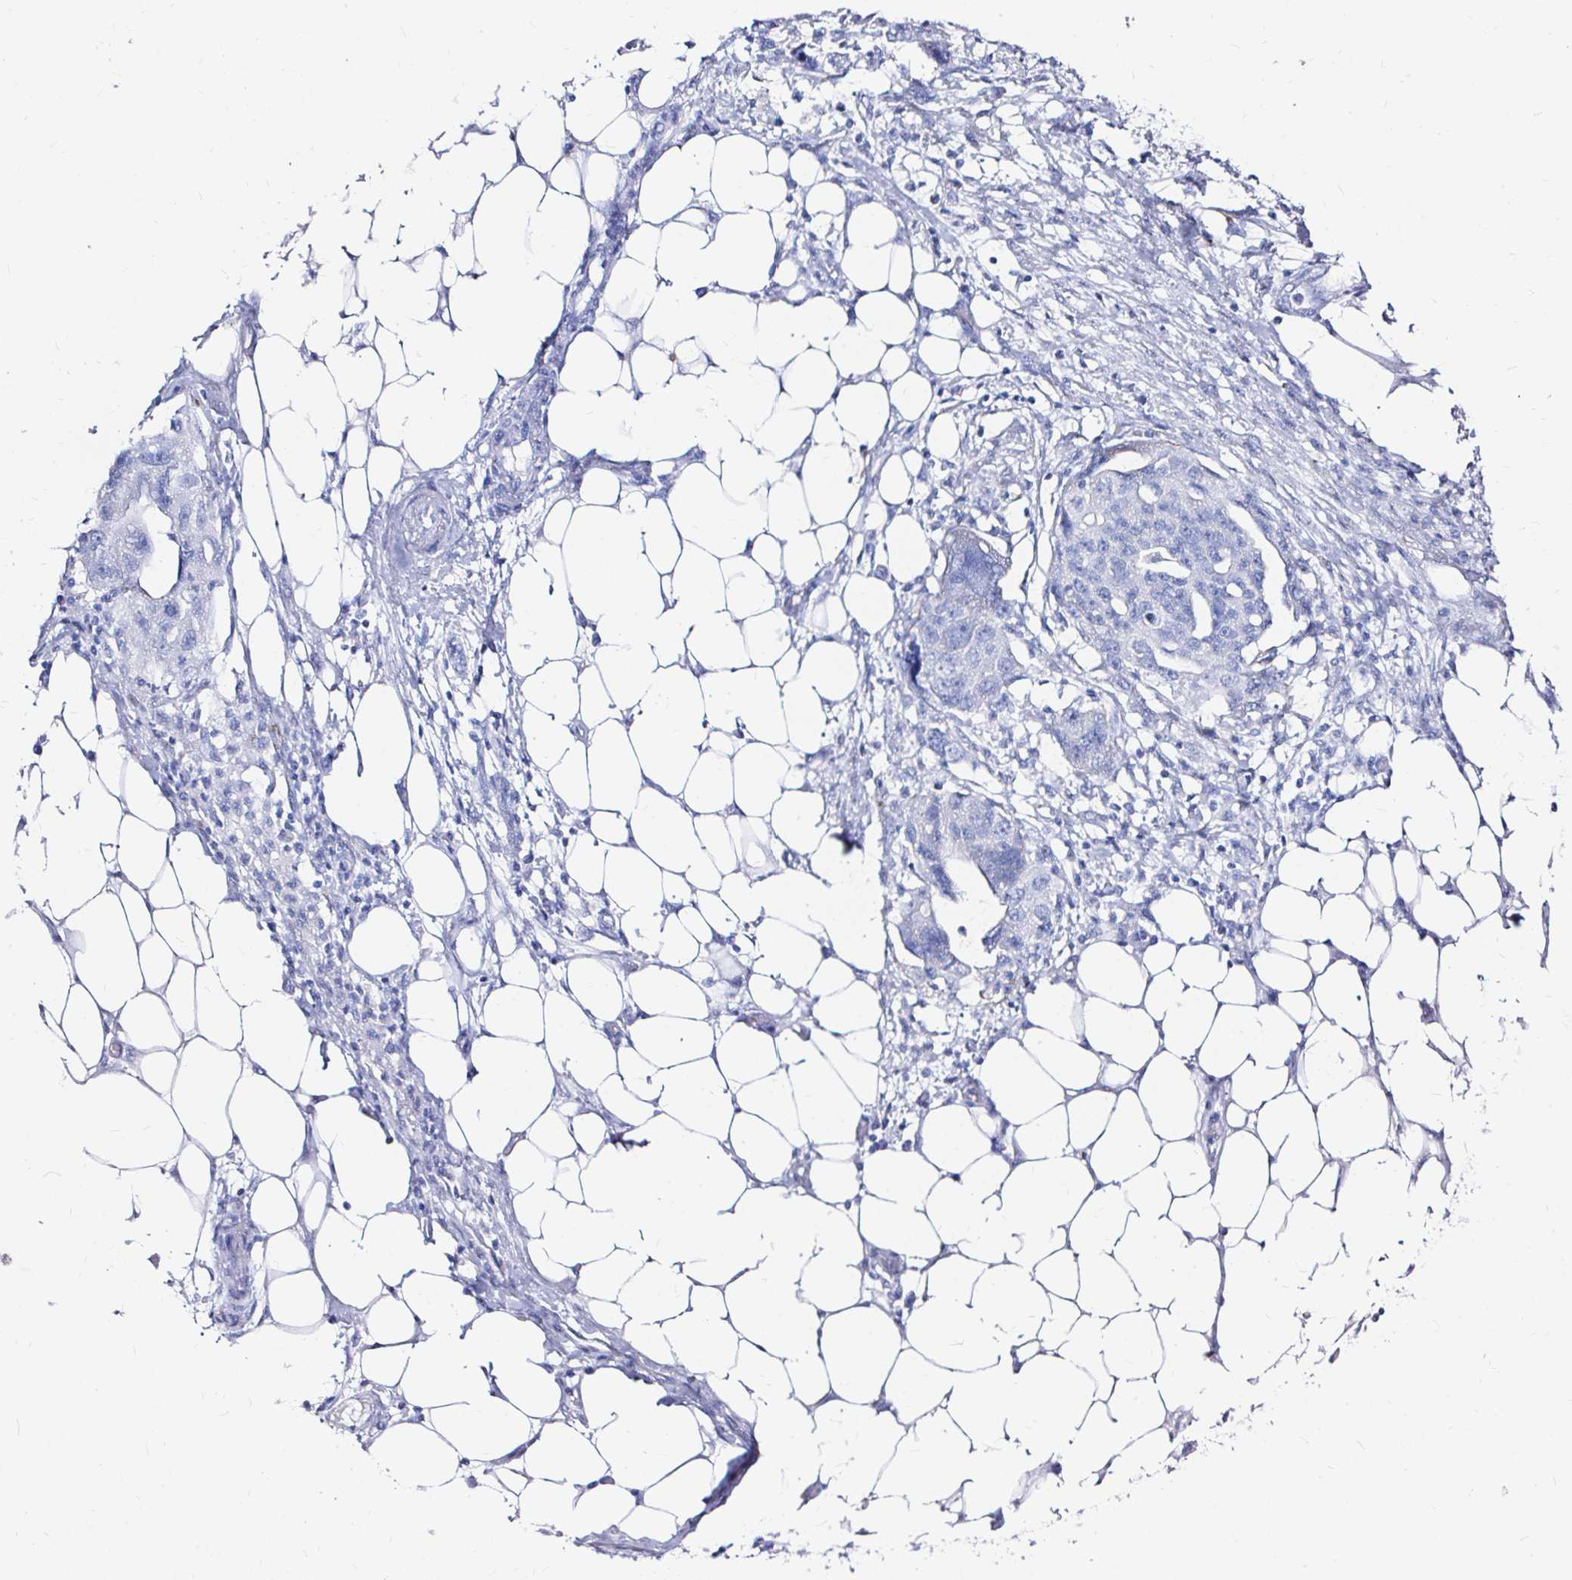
{"staining": {"intensity": "negative", "quantity": "none", "location": "none"}, "tissue": "ovarian cancer", "cell_type": "Tumor cells", "image_type": "cancer", "snomed": [{"axis": "morphology", "description": "Carcinoma, endometroid"}, {"axis": "morphology", "description": "Cystadenocarcinoma, serous, NOS"}, {"axis": "topography", "description": "Ovary"}], "caption": "This image is of ovarian cancer (serous cystadenocarcinoma) stained with IHC to label a protein in brown with the nuclei are counter-stained blue. There is no expression in tumor cells.", "gene": "ZNF432", "patient": {"sex": "female", "age": 45}}